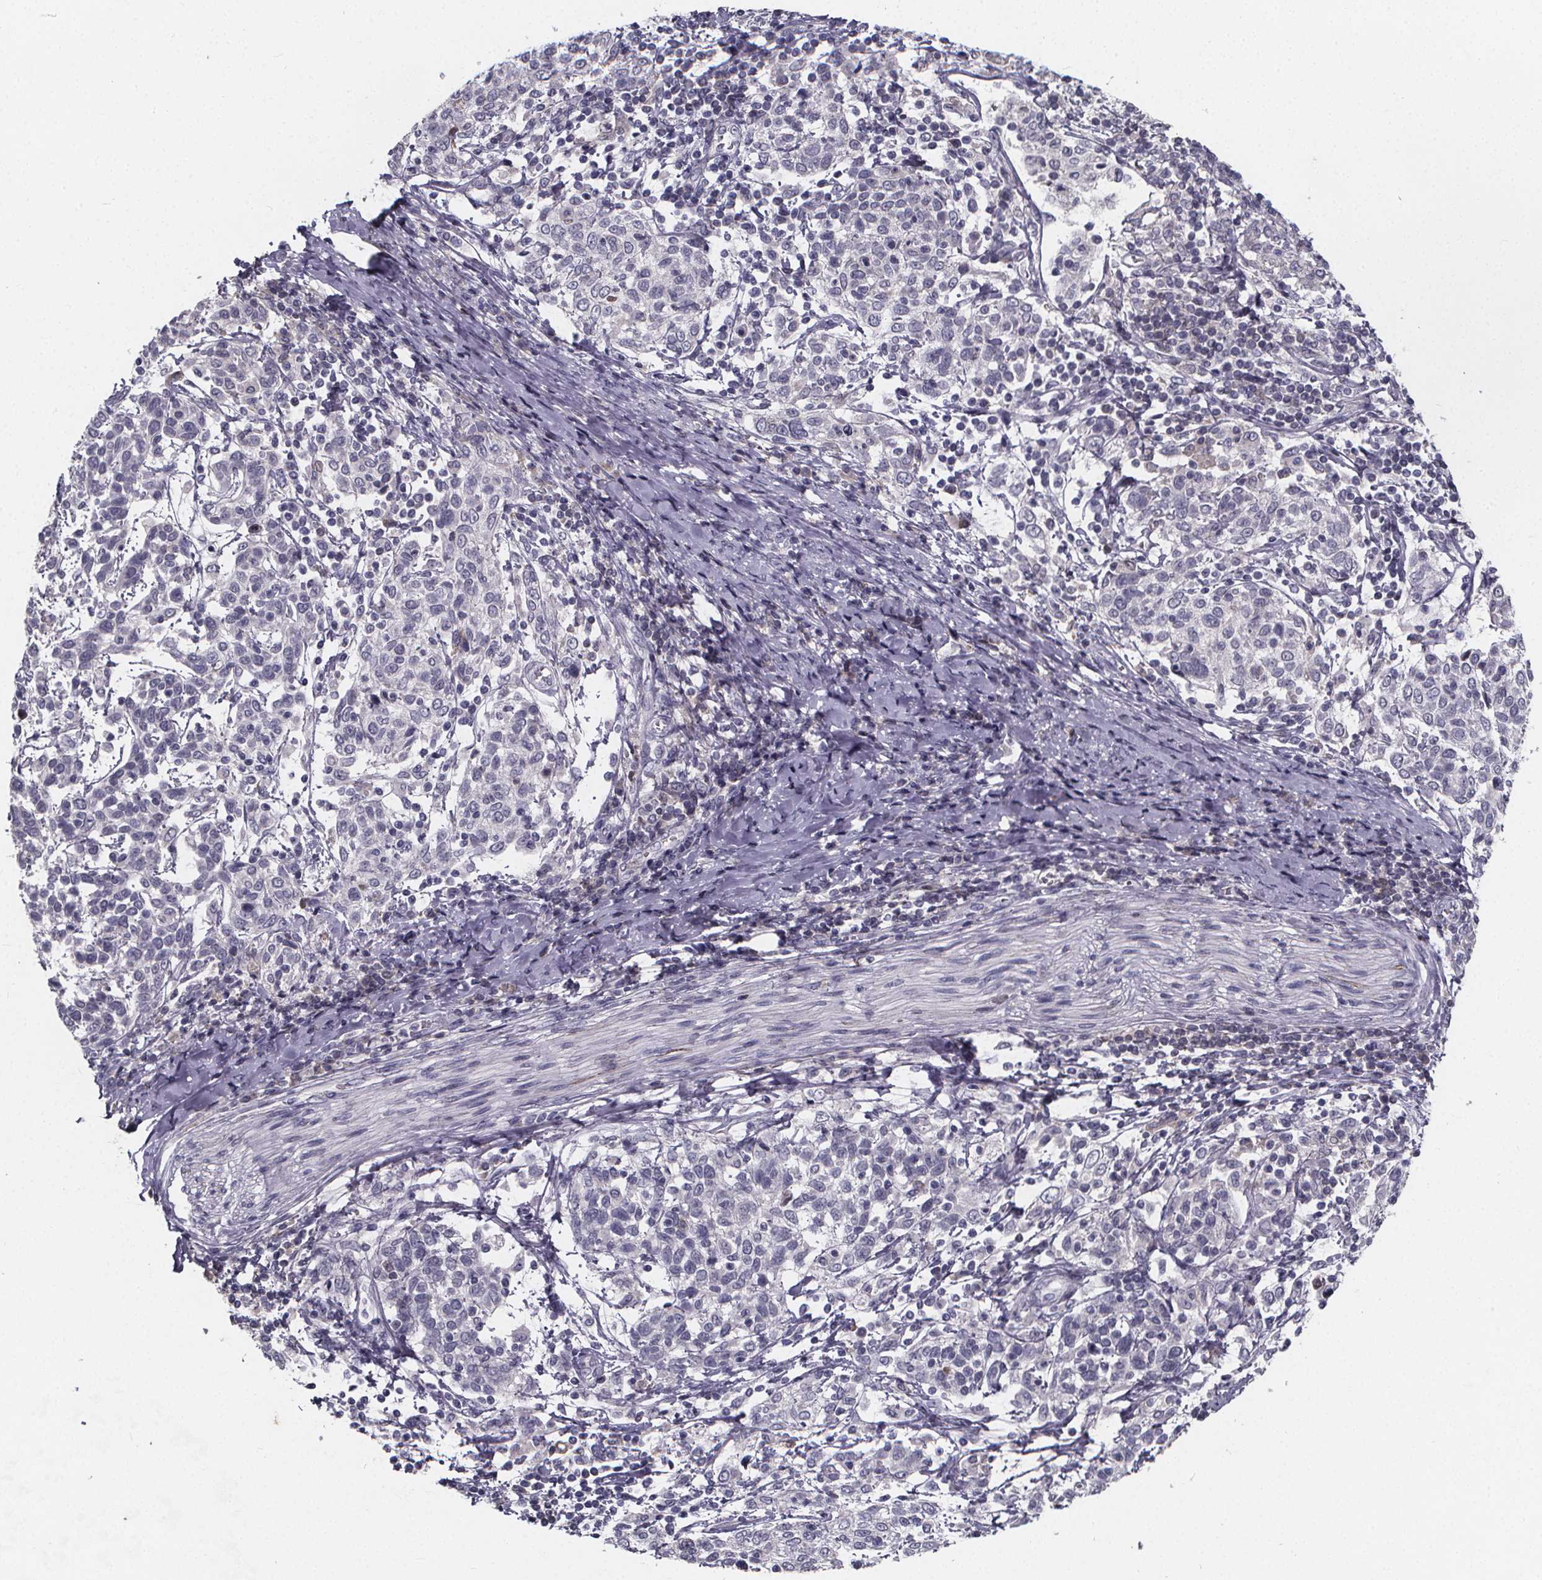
{"staining": {"intensity": "negative", "quantity": "none", "location": "none"}, "tissue": "cervical cancer", "cell_type": "Tumor cells", "image_type": "cancer", "snomed": [{"axis": "morphology", "description": "Squamous cell carcinoma, NOS"}, {"axis": "topography", "description": "Cervix"}], "caption": "The micrograph reveals no staining of tumor cells in squamous cell carcinoma (cervical). (Brightfield microscopy of DAB immunohistochemistry at high magnification).", "gene": "AGT", "patient": {"sex": "female", "age": 61}}